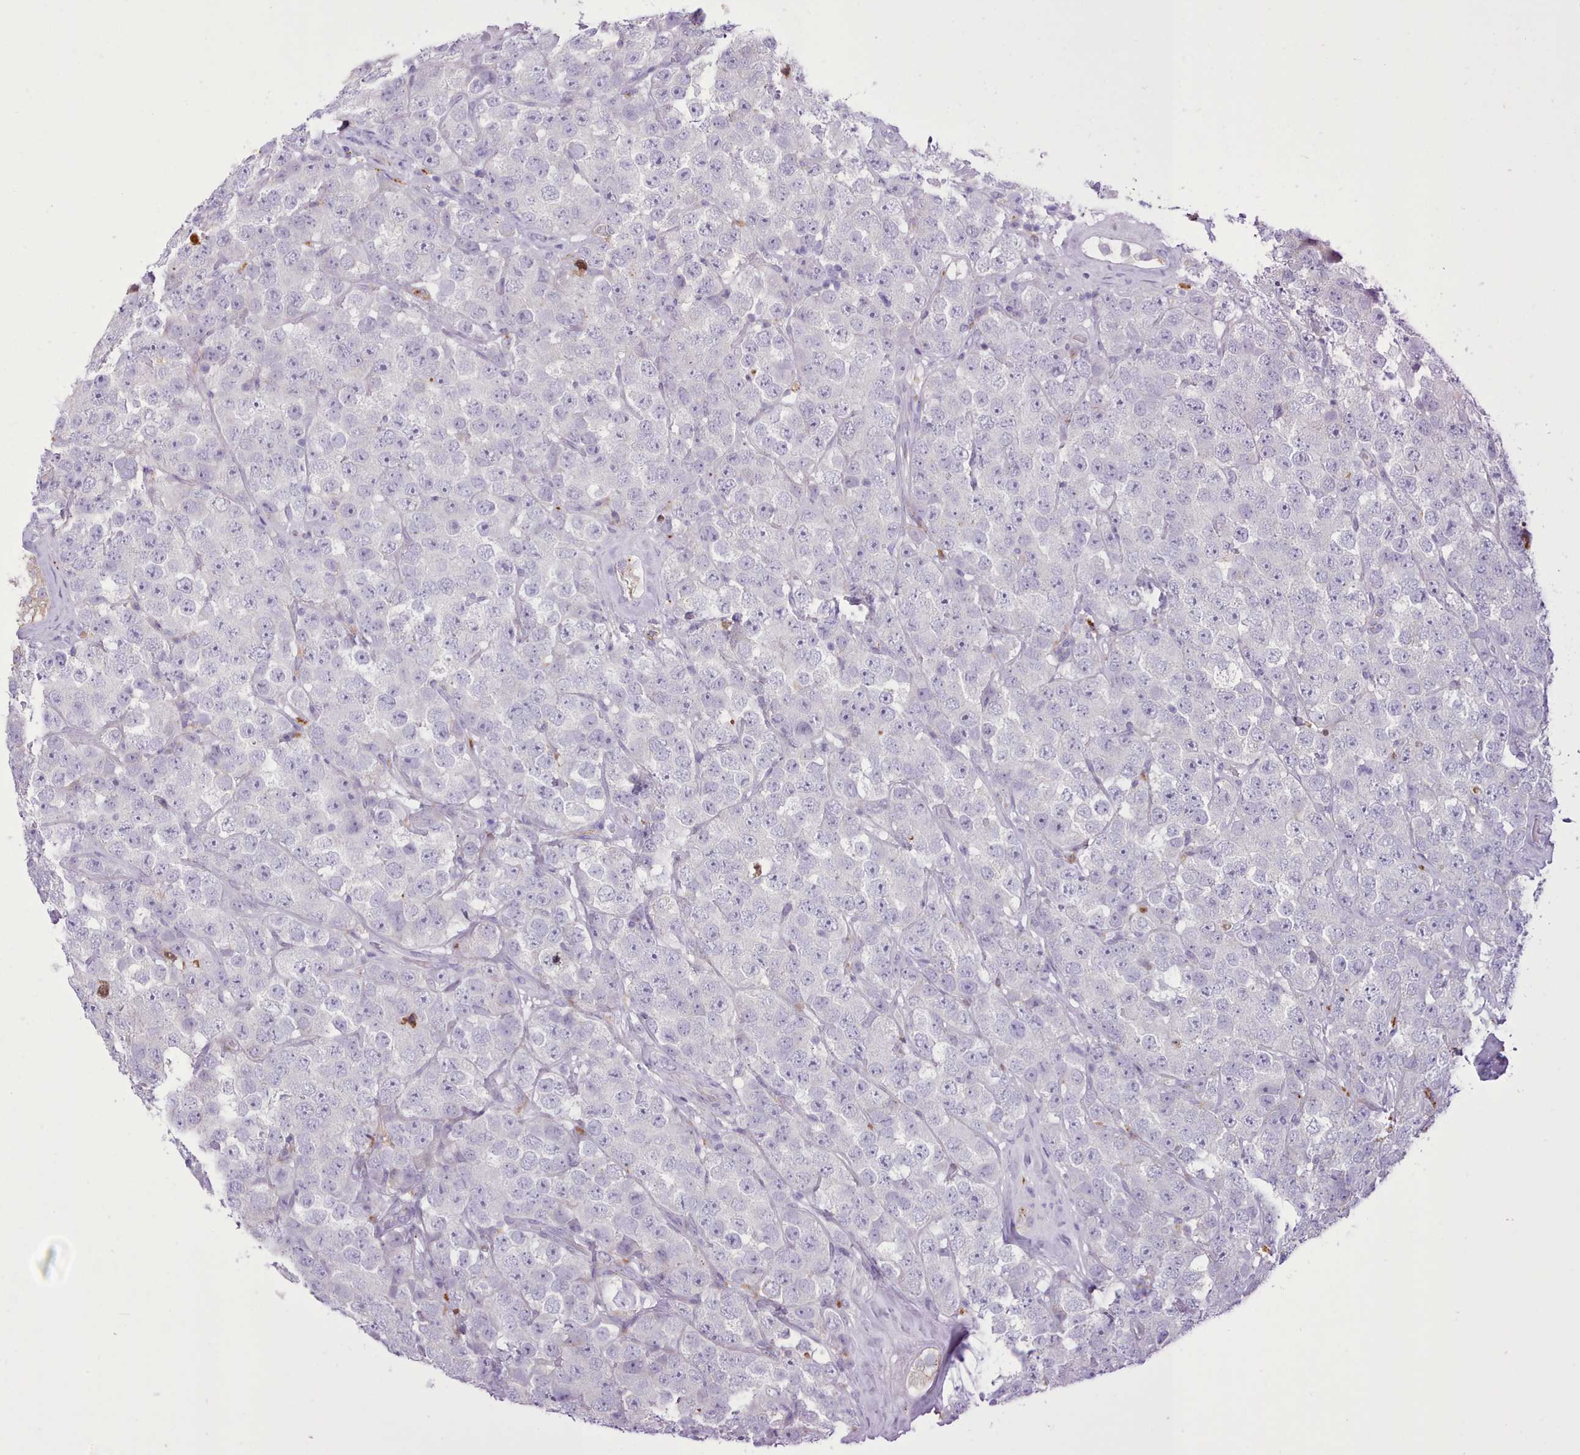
{"staining": {"intensity": "negative", "quantity": "none", "location": "none"}, "tissue": "testis cancer", "cell_type": "Tumor cells", "image_type": "cancer", "snomed": [{"axis": "morphology", "description": "Seminoma, NOS"}, {"axis": "topography", "description": "Testis"}], "caption": "DAB (3,3'-diaminobenzidine) immunohistochemical staining of testis cancer (seminoma) reveals no significant positivity in tumor cells.", "gene": "SRD5A1", "patient": {"sex": "male", "age": 28}}